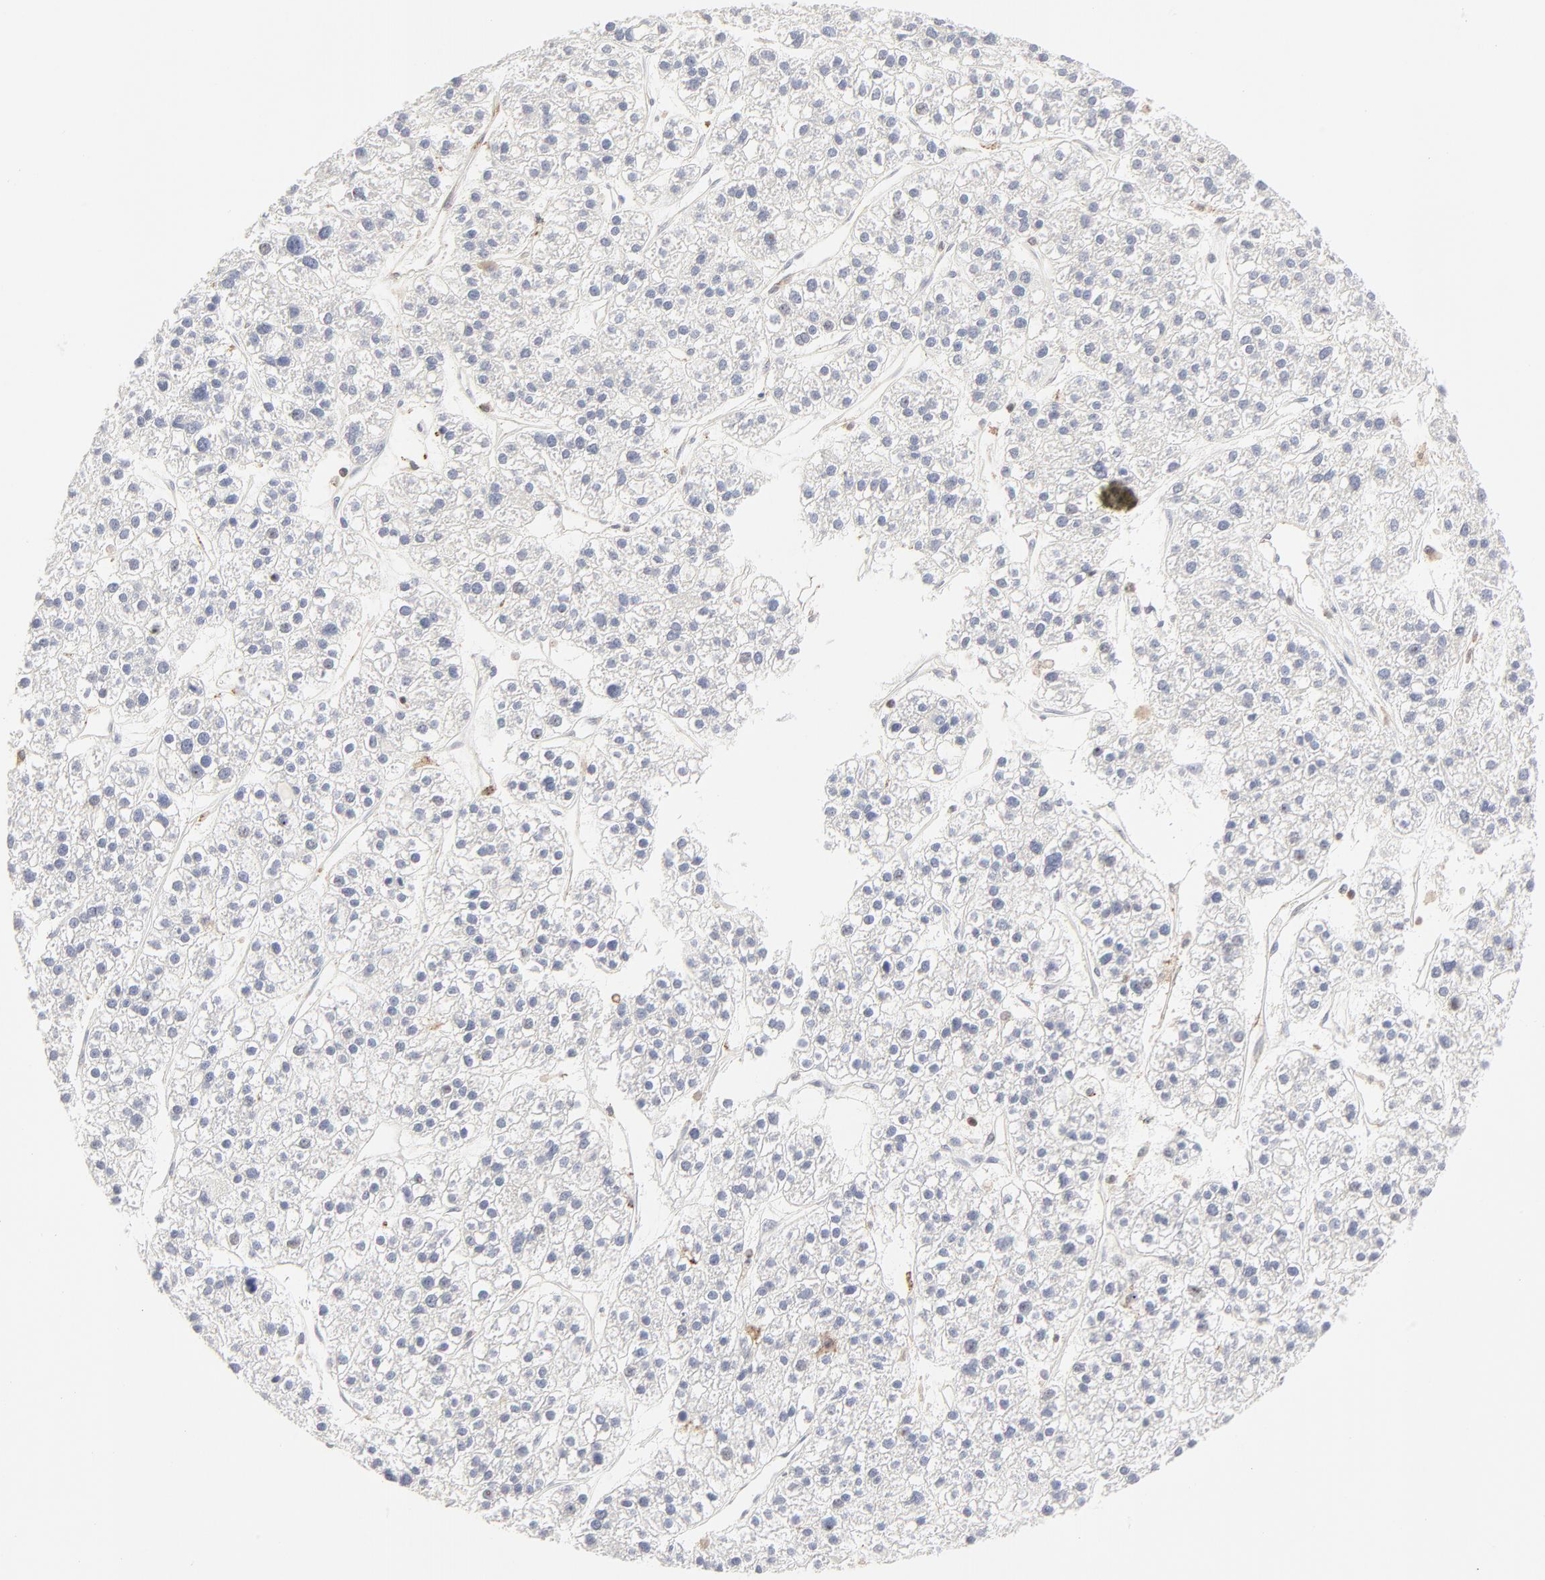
{"staining": {"intensity": "negative", "quantity": "none", "location": "none"}, "tissue": "liver cancer", "cell_type": "Tumor cells", "image_type": "cancer", "snomed": [{"axis": "morphology", "description": "Carcinoma, Hepatocellular, NOS"}, {"axis": "topography", "description": "Liver"}], "caption": "The photomicrograph exhibits no staining of tumor cells in liver hepatocellular carcinoma. (DAB (3,3'-diaminobenzidine) immunohistochemistry (IHC) visualized using brightfield microscopy, high magnification).", "gene": "CDK6", "patient": {"sex": "female", "age": 85}}